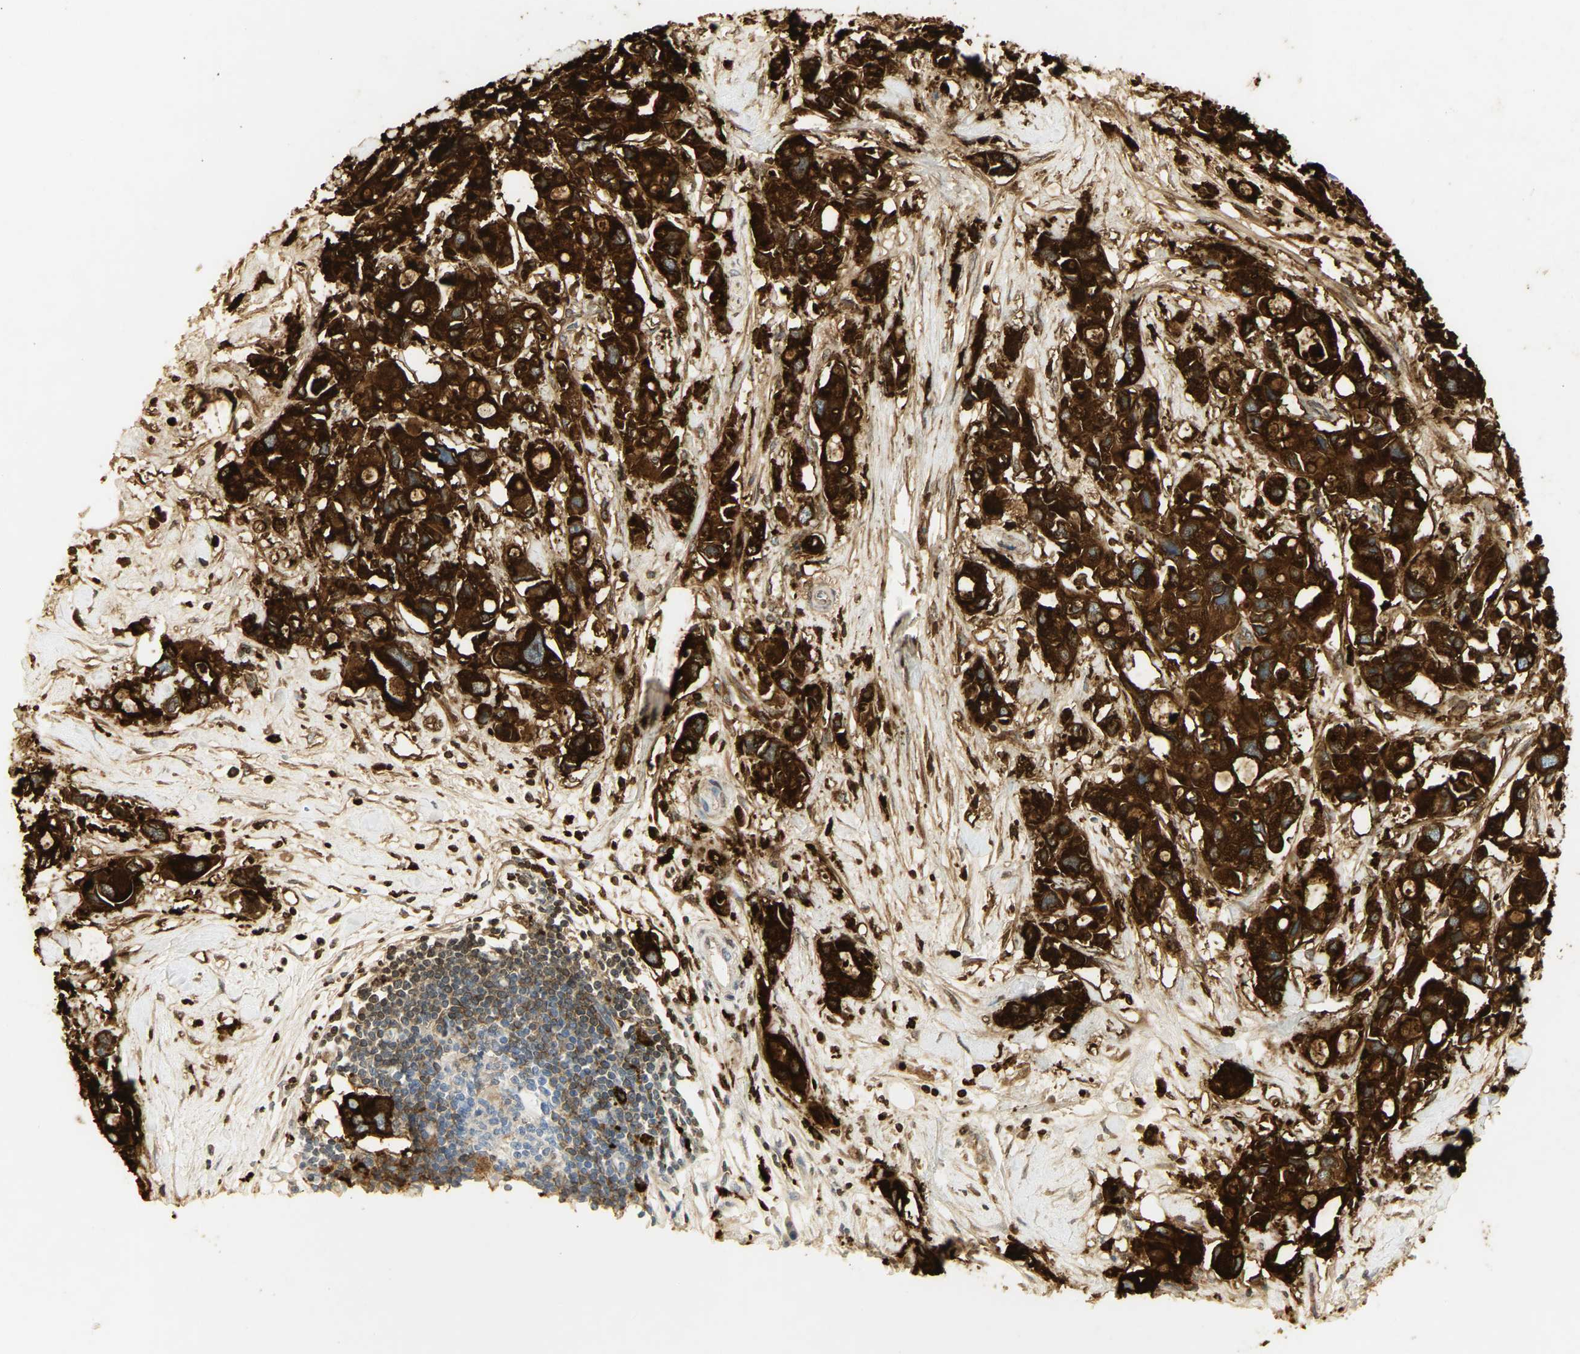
{"staining": {"intensity": "strong", "quantity": ">75%", "location": "cytoplasmic/membranous"}, "tissue": "pancreatic cancer", "cell_type": "Tumor cells", "image_type": "cancer", "snomed": [{"axis": "morphology", "description": "Adenocarcinoma, NOS"}, {"axis": "topography", "description": "Pancreas"}], "caption": "Protein analysis of pancreatic cancer tissue exhibits strong cytoplasmic/membranous staining in approximately >75% of tumor cells.", "gene": "CEACAM5", "patient": {"sex": "female", "age": 56}}